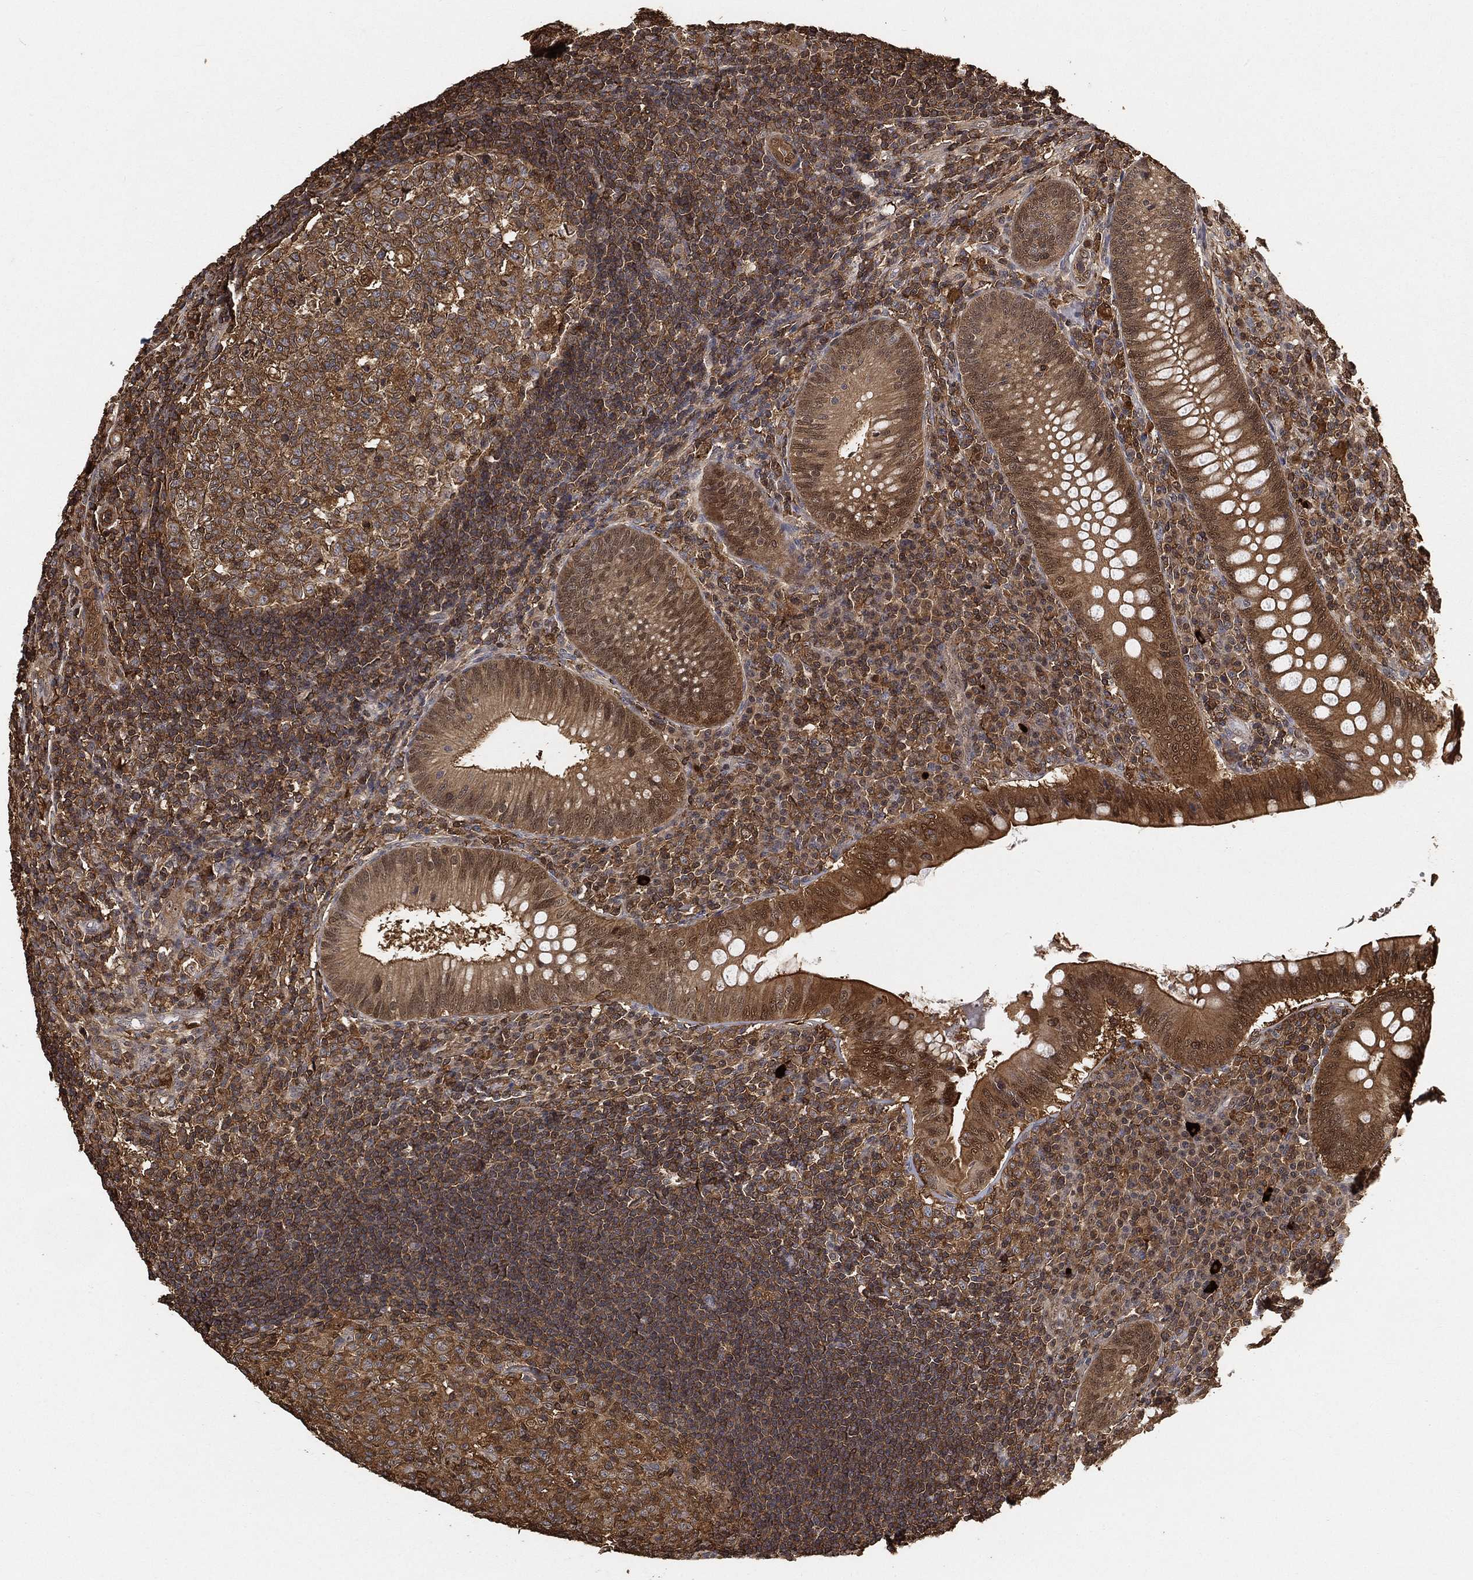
{"staining": {"intensity": "strong", "quantity": "25%-75%", "location": "cytoplasmic/membranous,nuclear"}, "tissue": "appendix", "cell_type": "Glandular cells", "image_type": "normal", "snomed": [{"axis": "morphology", "description": "Normal tissue, NOS"}, {"axis": "morphology", "description": "Inflammation, NOS"}, {"axis": "topography", "description": "Appendix"}], "caption": "DAB immunohistochemical staining of unremarkable appendix demonstrates strong cytoplasmic/membranous,nuclear protein staining in approximately 25%-75% of glandular cells. (DAB (3,3'-diaminobenzidine) = brown stain, brightfield microscopy at high magnification).", "gene": "CRYL1", "patient": {"sex": "male", "age": 16}}